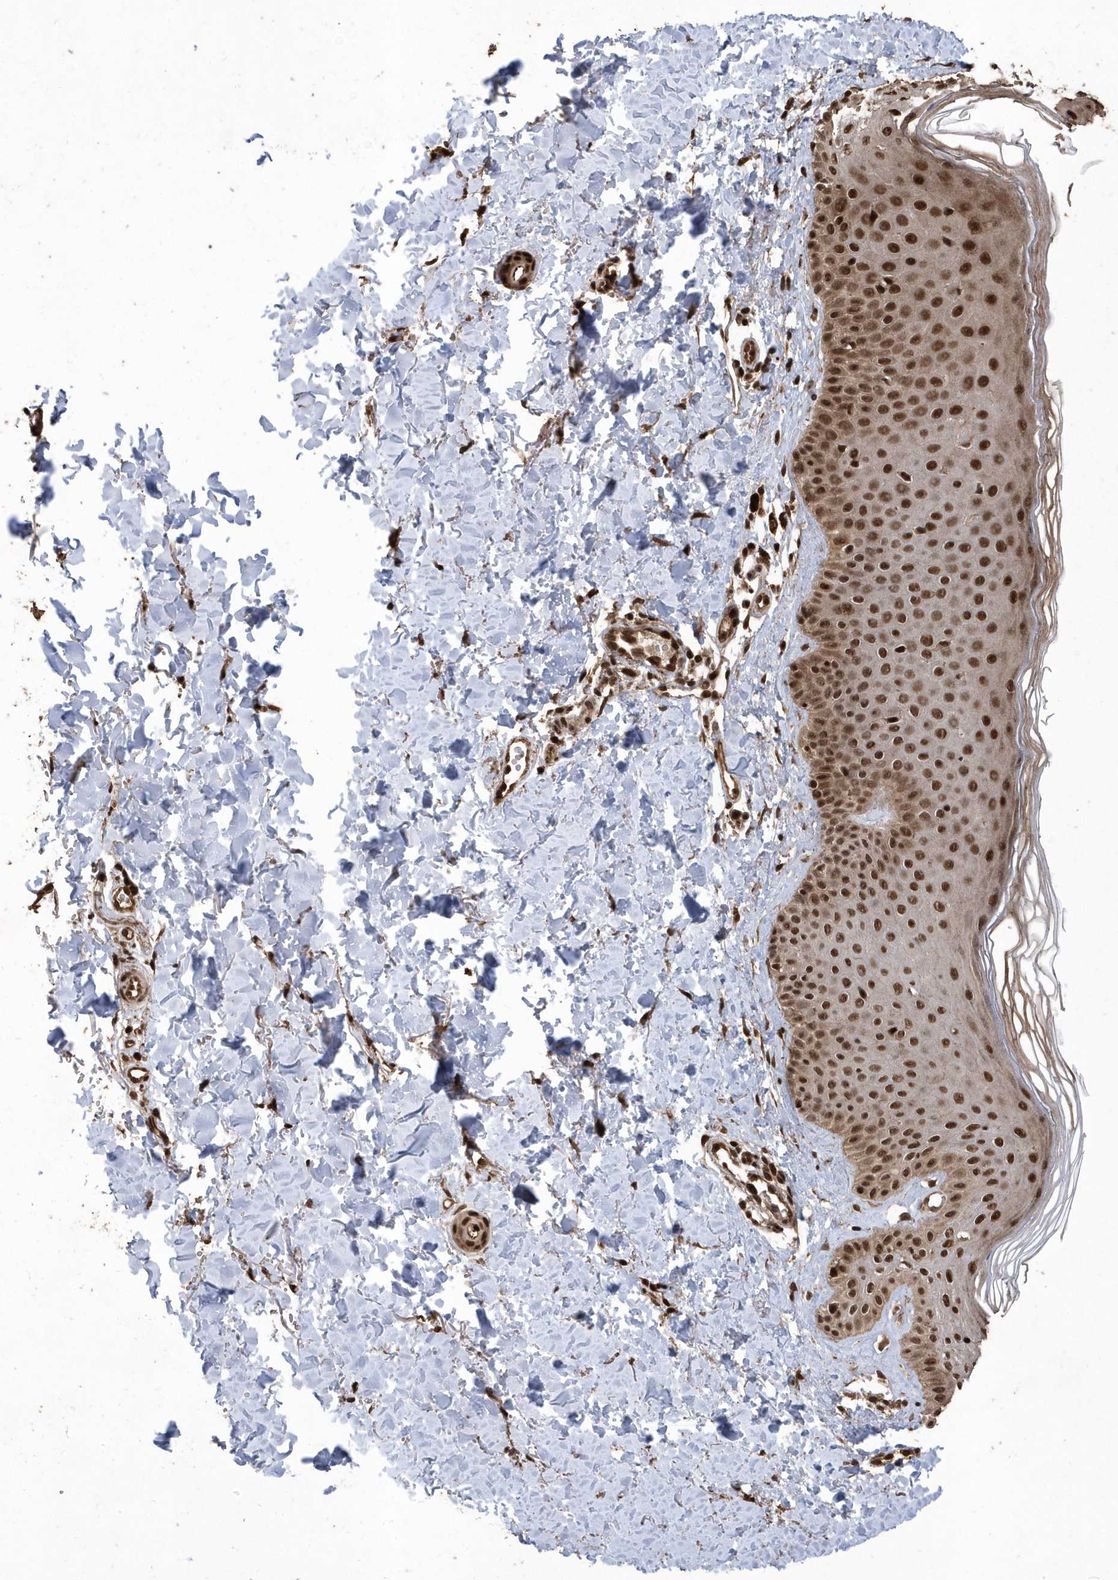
{"staining": {"intensity": "strong", "quantity": ">75%", "location": "cytoplasmic/membranous,nuclear"}, "tissue": "skin", "cell_type": "Fibroblasts", "image_type": "normal", "snomed": [{"axis": "morphology", "description": "Normal tissue, NOS"}, {"axis": "topography", "description": "Skin"}], "caption": "A micrograph showing strong cytoplasmic/membranous,nuclear positivity in approximately >75% of fibroblasts in benign skin, as visualized by brown immunohistochemical staining.", "gene": "INTS12", "patient": {"sex": "male", "age": 52}}